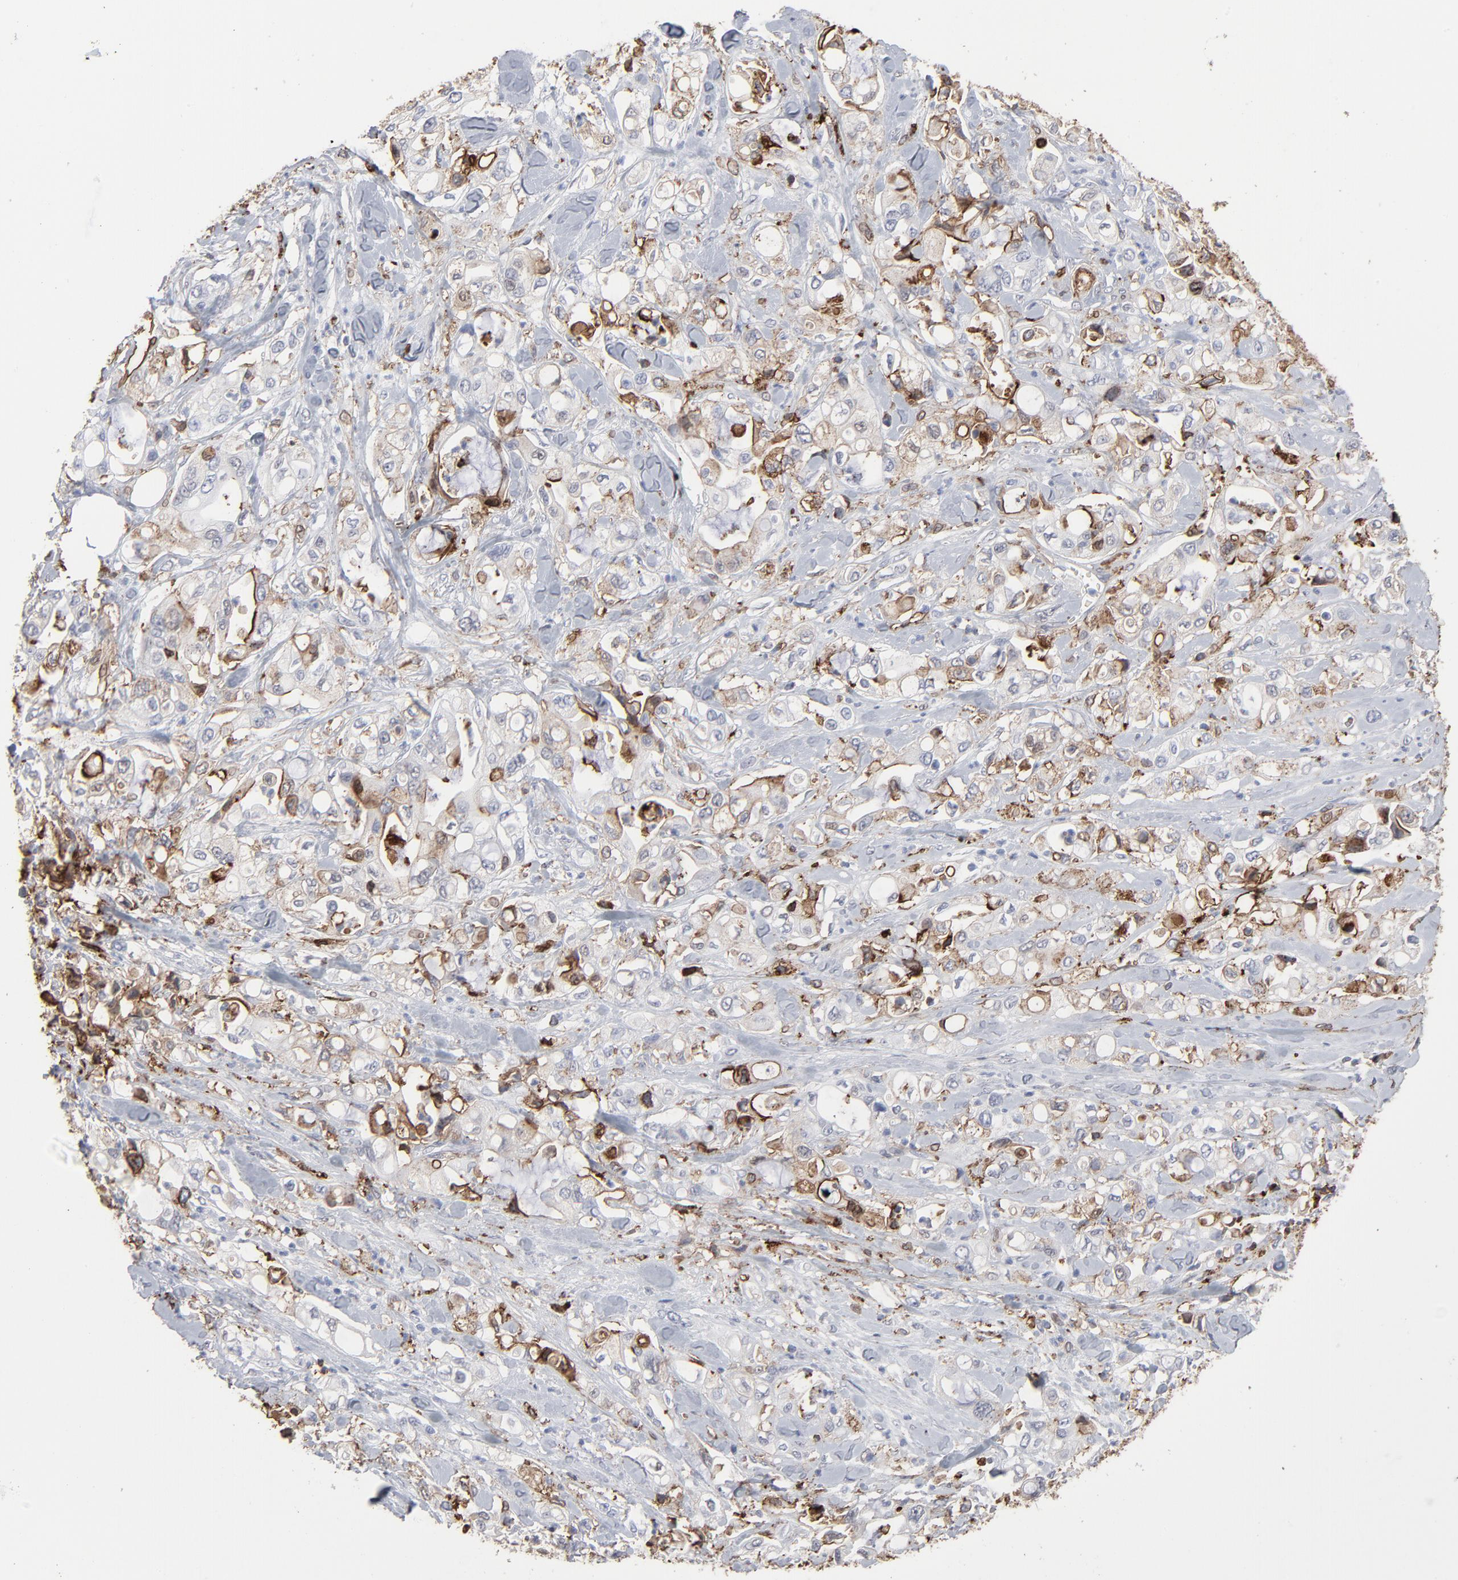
{"staining": {"intensity": "moderate", "quantity": "25%-75%", "location": "cytoplasmic/membranous"}, "tissue": "pancreatic cancer", "cell_type": "Tumor cells", "image_type": "cancer", "snomed": [{"axis": "morphology", "description": "Adenocarcinoma, NOS"}, {"axis": "topography", "description": "Pancreas"}], "caption": "Immunohistochemical staining of human adenocarcinoma (pancreatic) exhibits medium levels of moderate cytoplasmic/membranous protein staining in approximately 25%-75% of tumor cells. Ihc stains the protein of interest in brown and the nuclei are stained blue.", "gene": "ANXA5", "patient": {"sex": "male", "age": 70}}